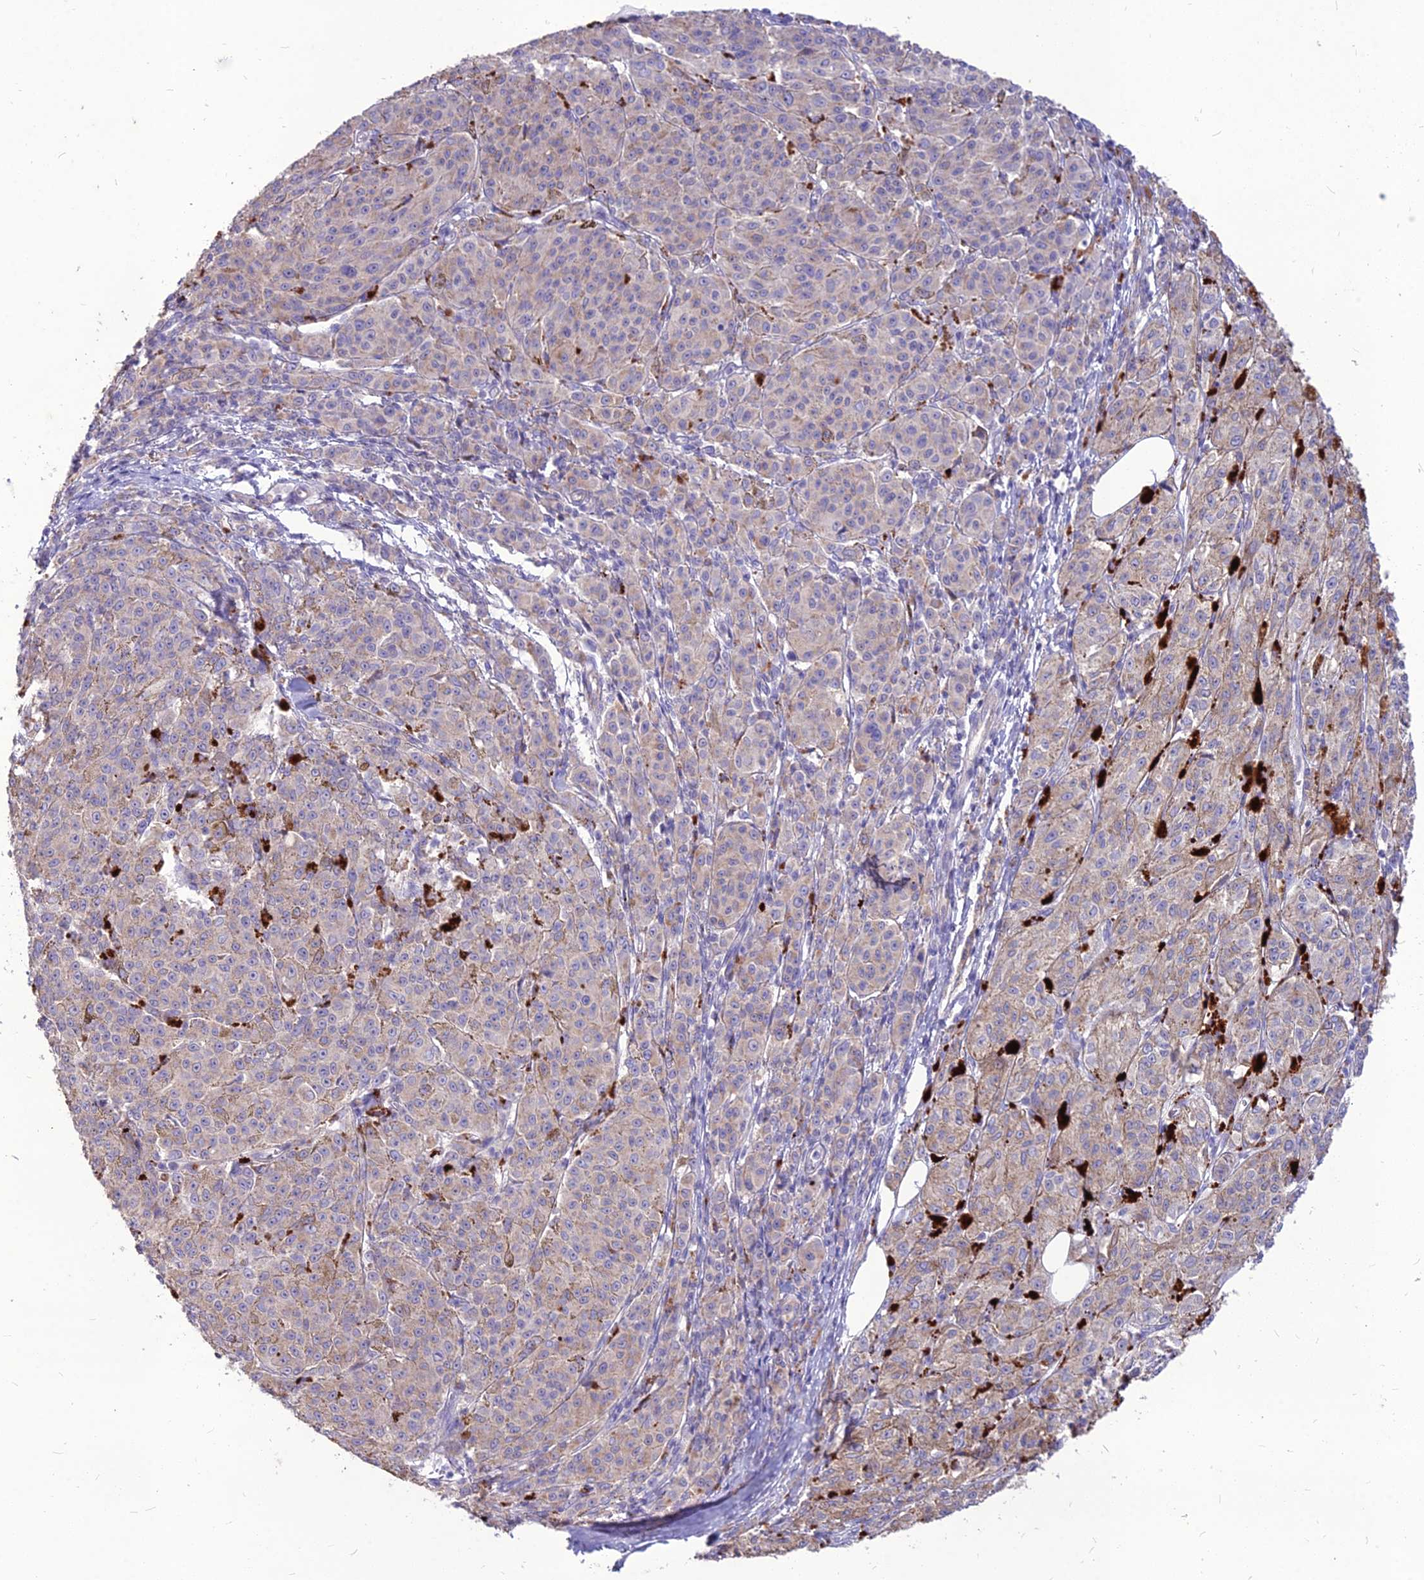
{"staining": {"intensity": "negative", "quantity": "none", "location": "none"}, "tissue": "melanoma", "cell_type": "Tumor cells", "image_type": "cancer", "snomed": [{"axis": "morphology", "description": "Malignant melanoma, NOS"}, {"axis": "topography", "description": "Skin"}], "caption": "DAB immunohistochemical staining of human melanoma reveals no significant staining in tumor cells. (DAB (3,3'-diaminobenzidine) IHC, high magnification).", "gene": "PCED1B", "patient": {"sex": "female", "age": 52}}